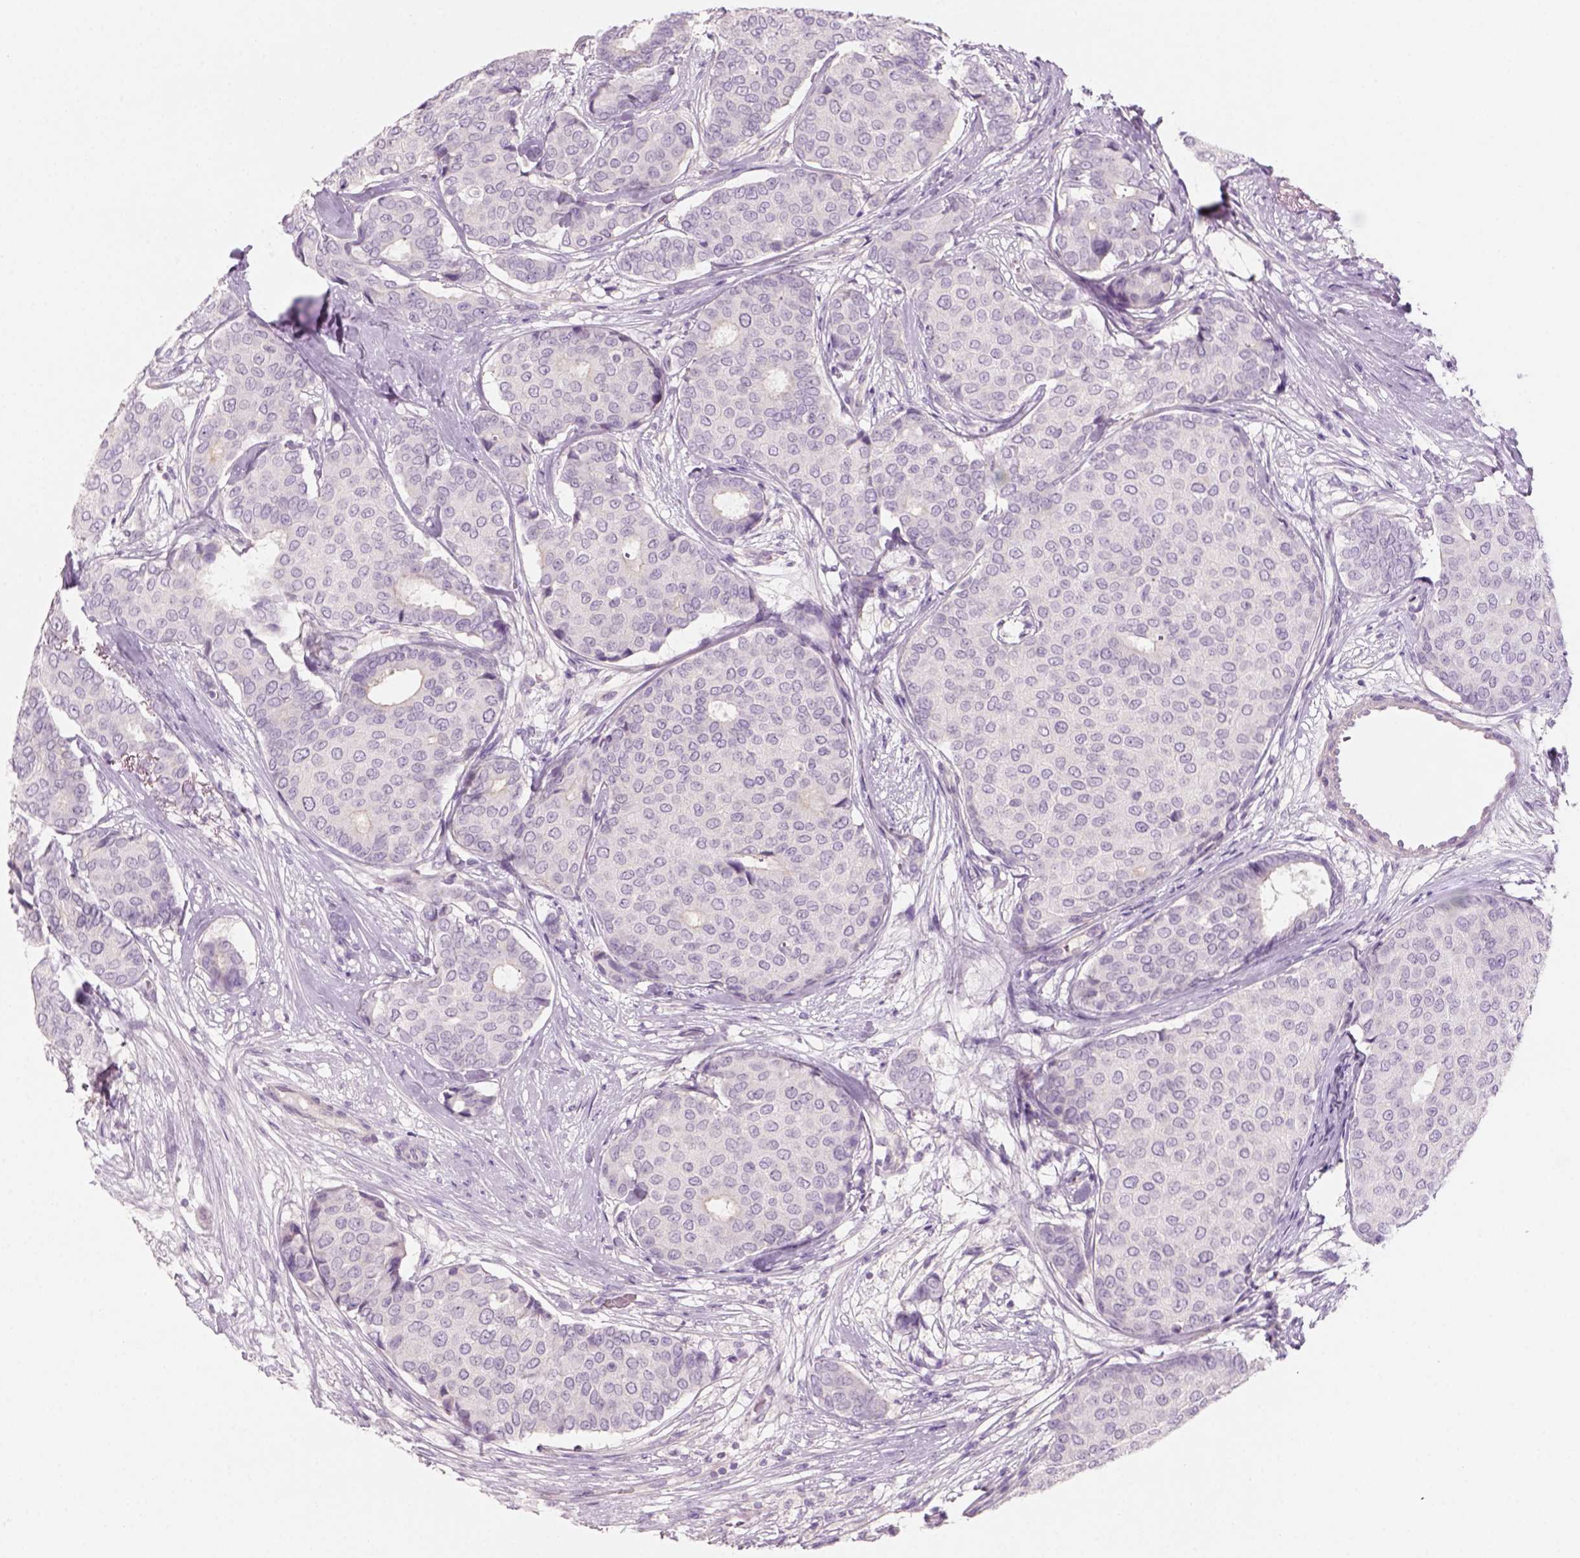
{"staining": {"intensity": "negative", "quantity": "none", "location": "none"}, "tissue": "breast cancer", "cell_type": "Tumor cells", "image_type": "cancer", "snomed": [{"axis": "morphology", "description": "Duct carcinoma"}, {"axis": "topography", "description": "Breast"}], "caption": "Immunohistochemistry (IHC) of breast cancer exhibits no staining in tumor cells. (DAB immunohistochemistry with hematoxylin counter stain).", "gene": "KRT25", "patient": {"sex": "female", "age": 75}}